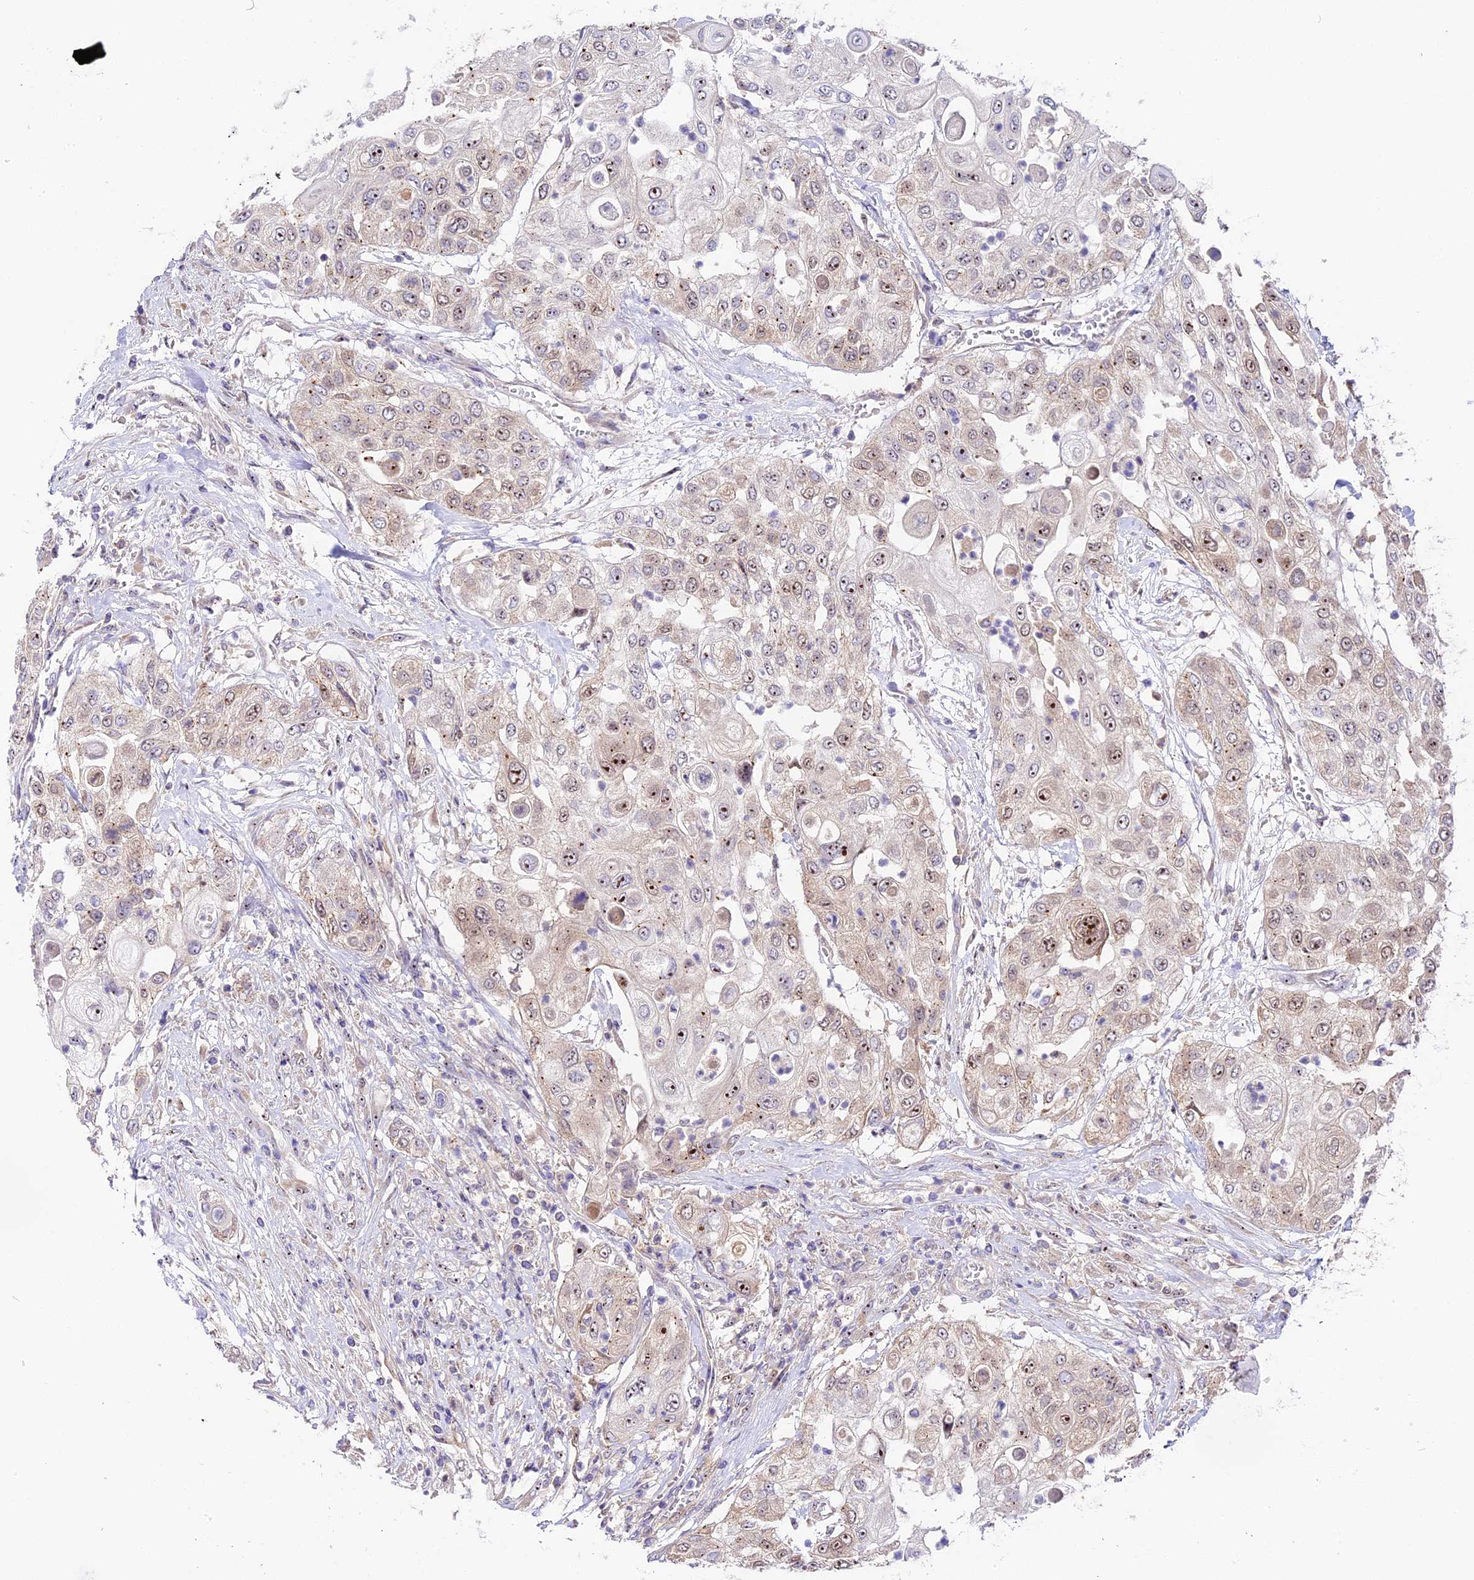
{"staining": {"intensity": "moderate", "quantity": "25%-75%", "location": "nuclear"}, "tissue": "urothelial cancer", "cell_type": "Tumor cells", "image_type": "cancer", "snomed": [{"axis": "morphology", "description": "Urothelial carcinoma, High grade"}, {"axis": "topography", "description": "Urinary bladder"}], "caption": "The immunohistochemical stain labels moderate nuclear expression in tumor cells of urothelial carcinoma (high-grade) tissue. (Brightfield microscopy of DAB IHC at high magnification).", "gene": "RAD51", "patient": {"sex": "female", "age": 79}}